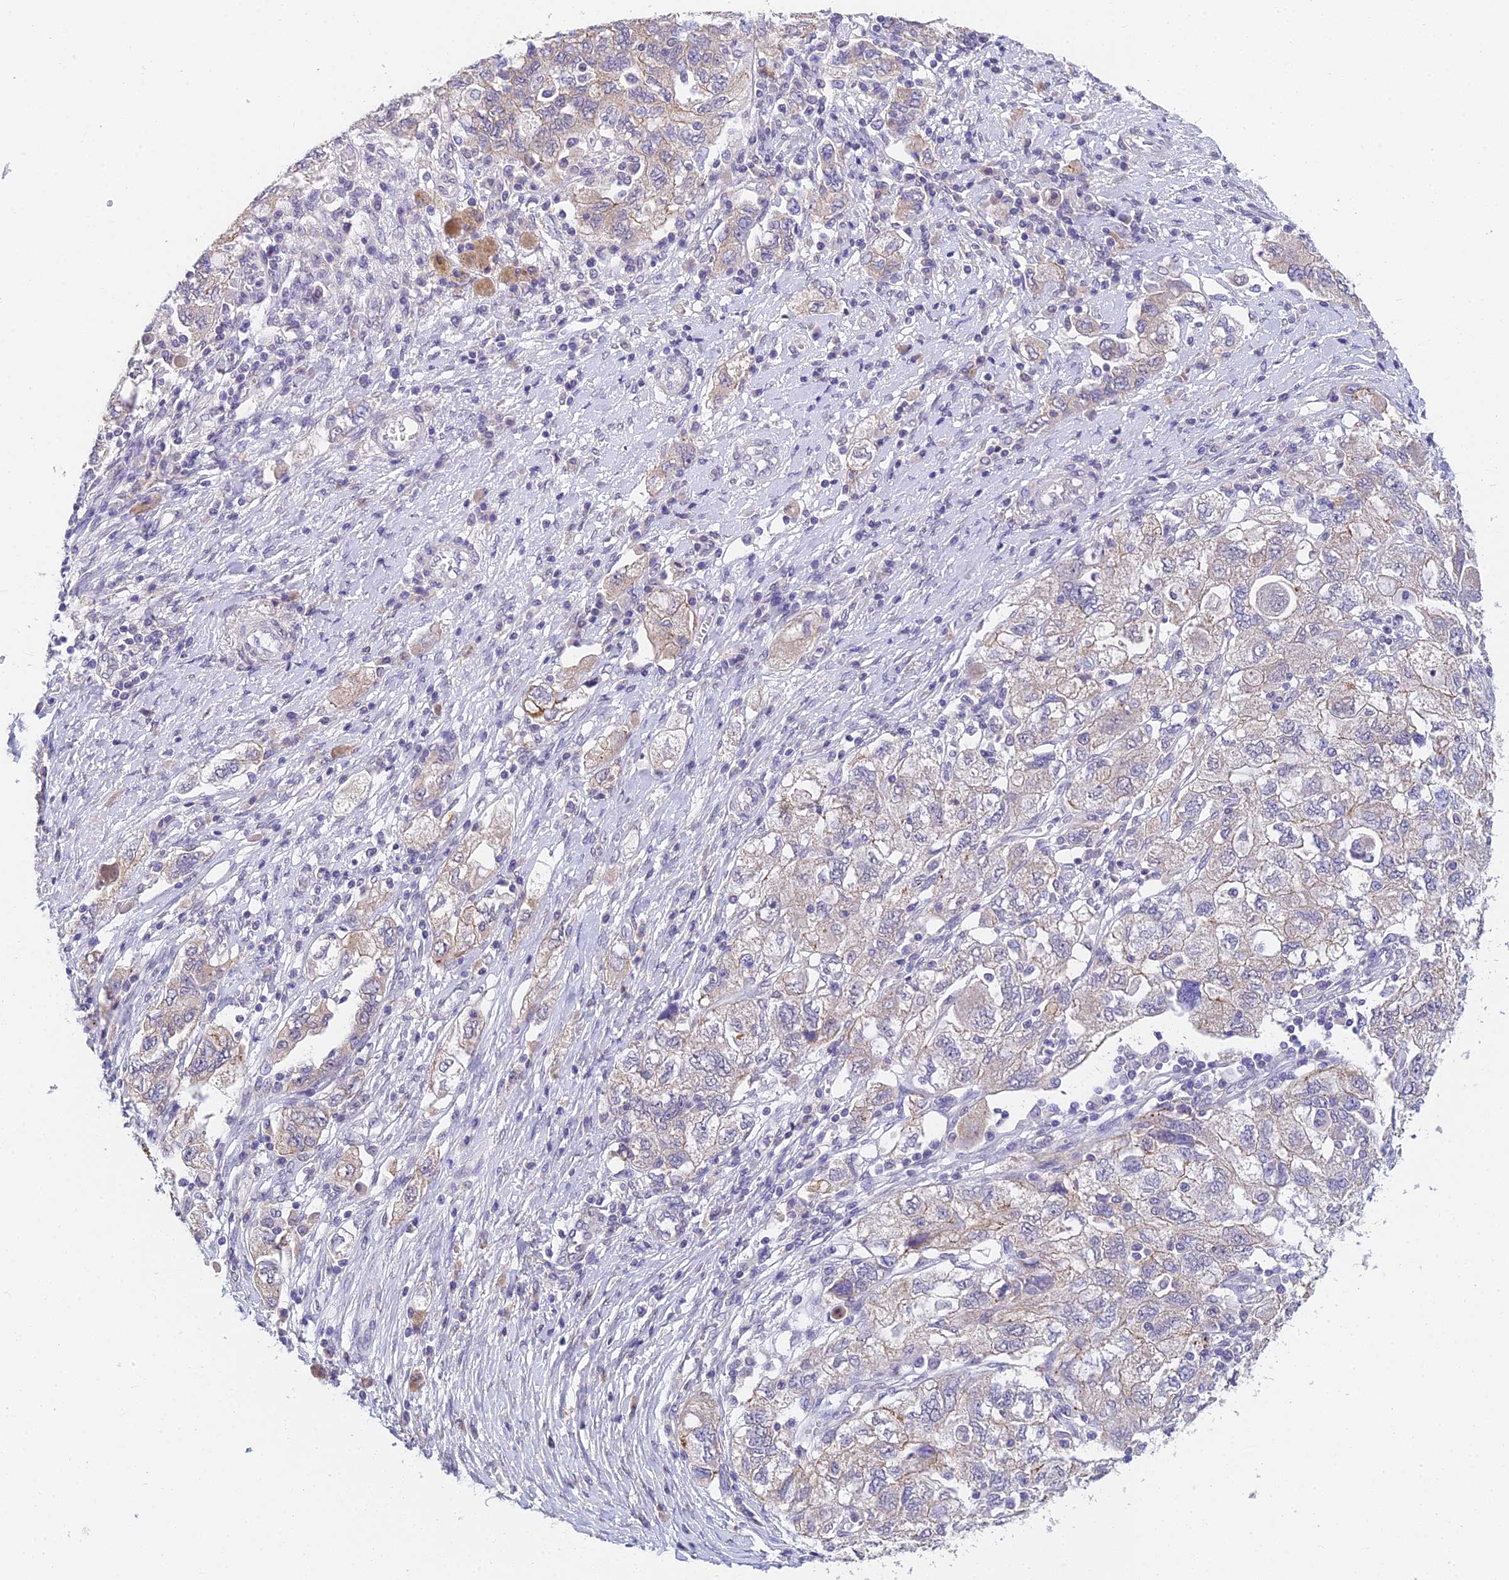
{"staining": {"intensity": "weak", "quantity": "<25%", "location": "cytoplasmic/membranous"}, "tissue": "ovarian cancer", "cell_type": "Tumor cells", "image_type": "cancer", "snomed": [{"axis": "morphology", "description": "Carcinoma, NOS"}, {"axis": "morphology", "description": "Cystadenocarcinoma, serous, NOS"}, {"axis": "topography", "description": "Ovary"}], "caption": "Protein analysis of ovarian cancer displays no significant expression in tumor cells. The staining is performed using DAB (3,3'-diaminobenzidine) brown chromogen with nuclei counter-stained in using hematoxylin.", "gene": "HOXB1", "patient": {"sex": "female", "age": 69}}